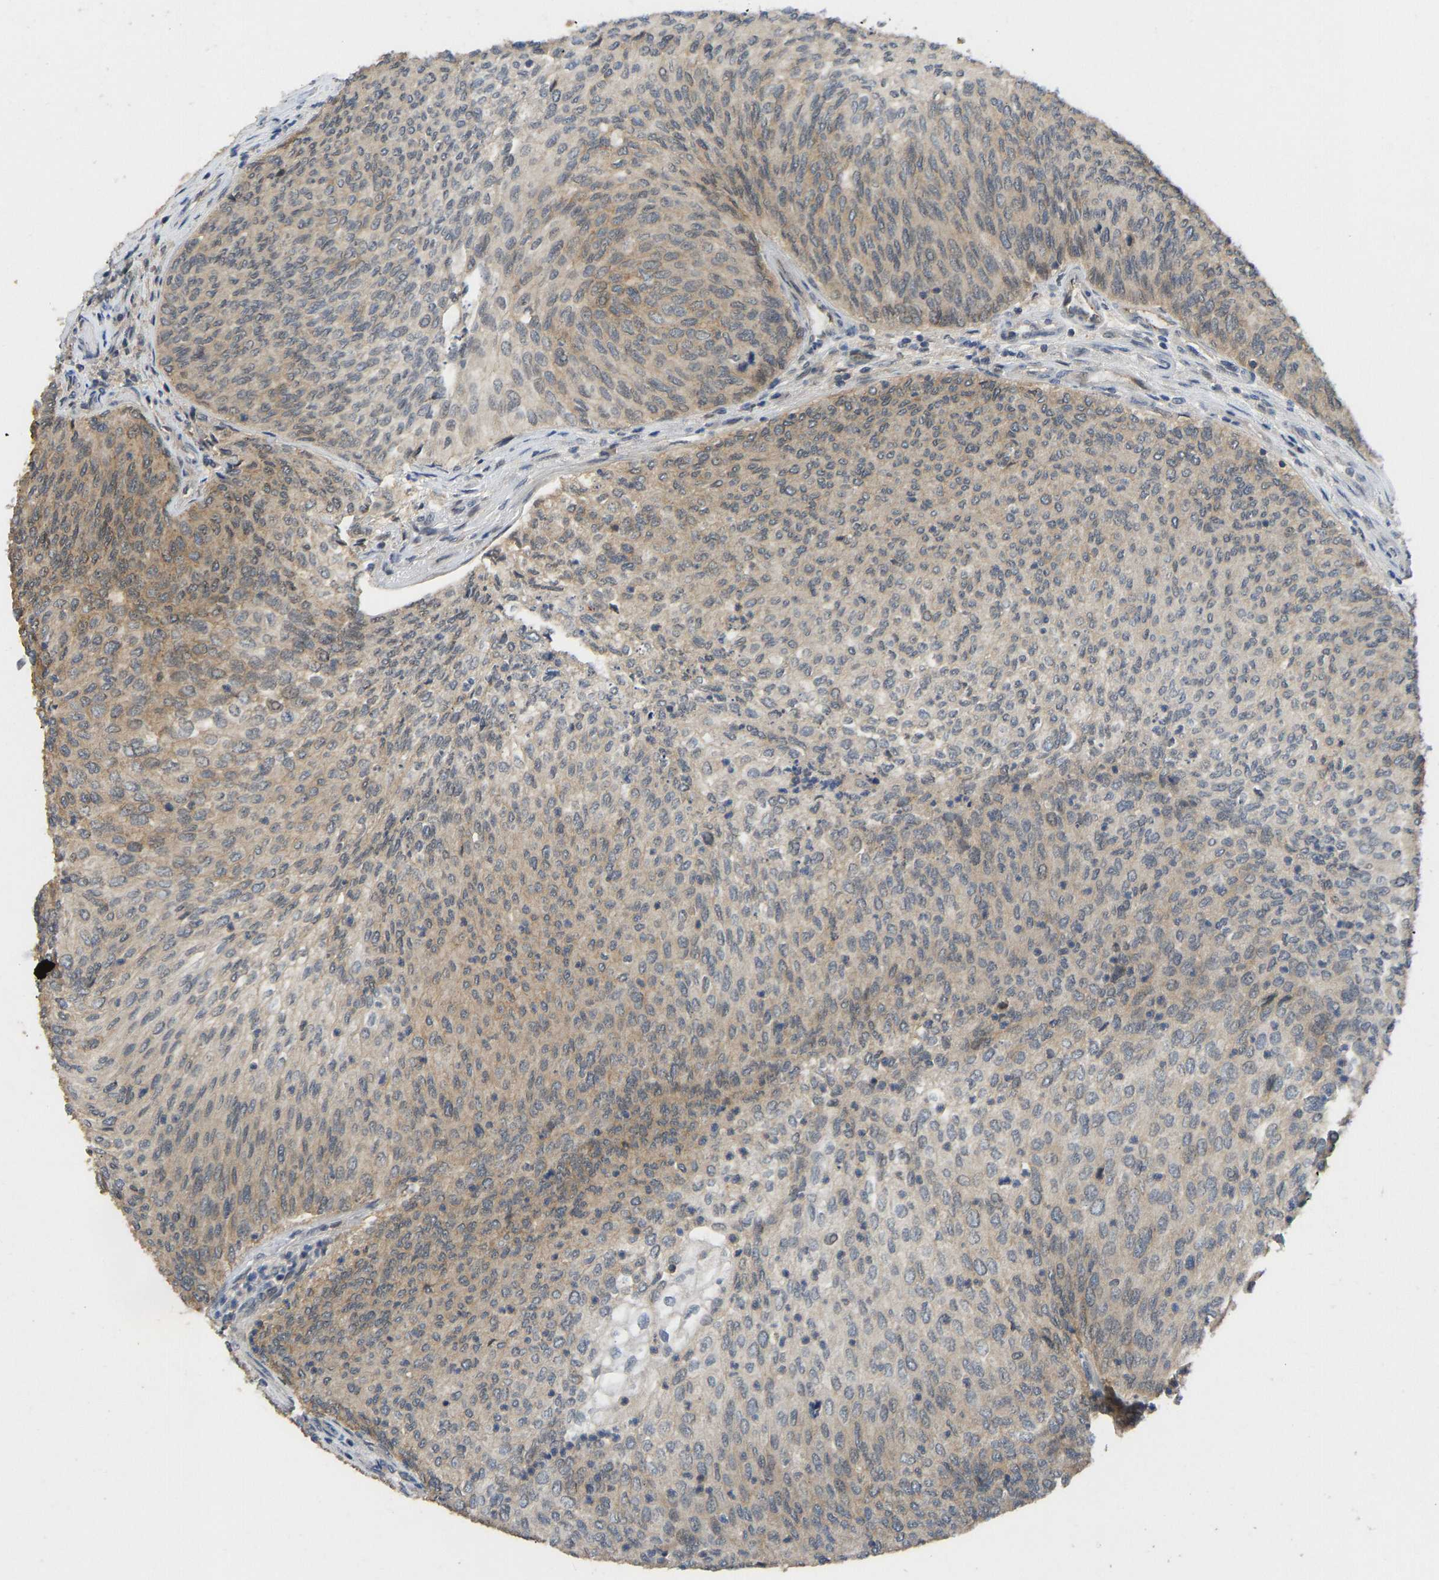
{"staining": {"intensity": "moderate", "quantity": ">75%", "location": "cytoplasmic/membranous"}, "tissue": "urothelial cancer", "cell_type": "Tumor cells", "image_type": "cancer", "snomed": [{"axis": "morphology", "description": "Urothelial carcinoma, Low grade"}, {"axis": "topography", "description": "Urinary bladder"}], "caption": "Protein staining of urothelial cancer tissue displays moderate cytoplasmic/membranous expression in about >75% of tumor cells. (IHC, brightfield microscopy, high magnification).", "gene": "NDRG3", "patient": {"sex": "female", "age": 79}}